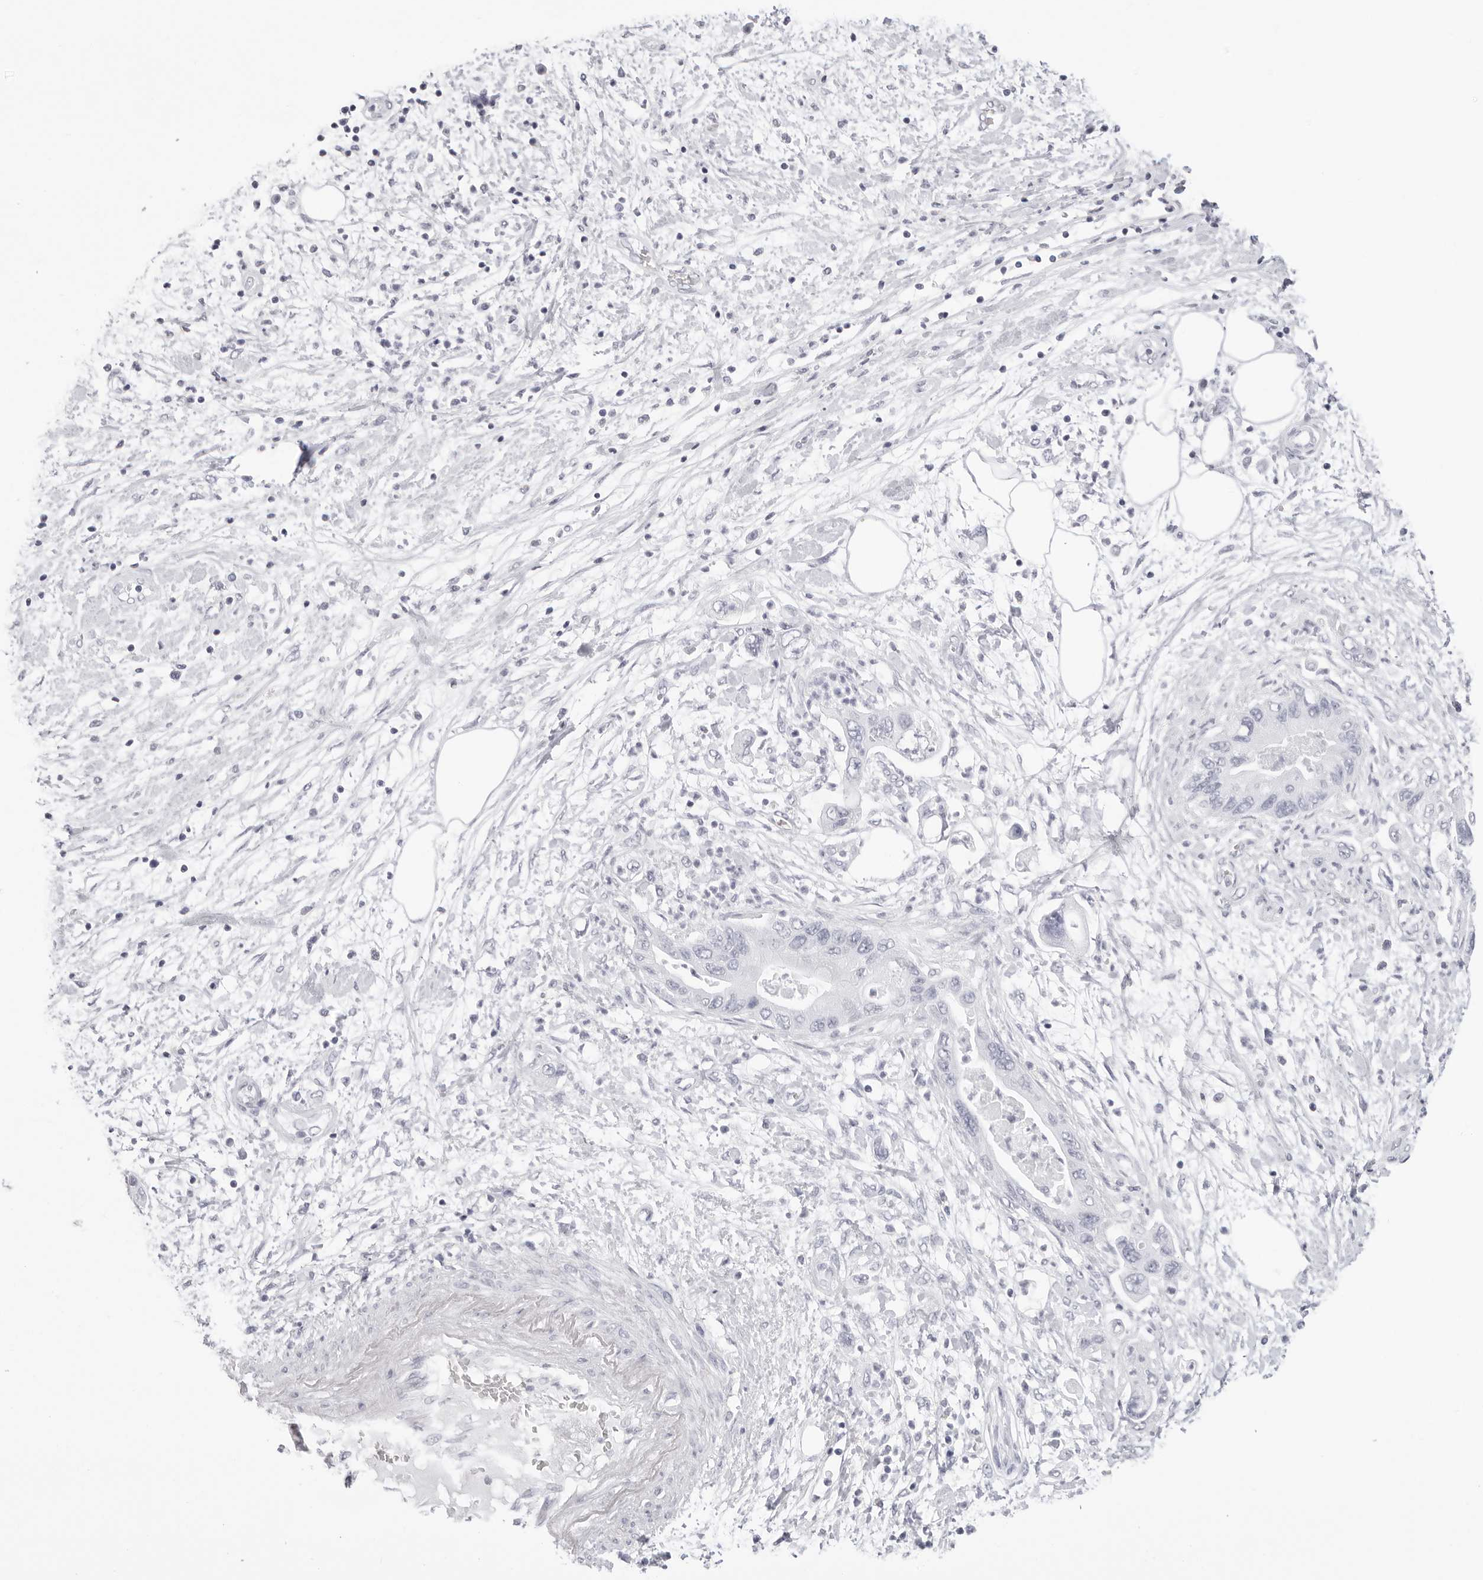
{"staining": {"intensity": "negative", "quantity": "none", "location": "none"}, "tissue": "pancreatic cancer", "cell_type": "Tumor cells", "image_type": "cancer", "snomed": [{"axis": "morphology", "description": "Adenocarcinoma, NOS"}, {"axis": "topography", "description": "Pancreas"}], "caption": "The photomicrograph shows no staining of tumor cells in pancreatic adenocarcinoma.", "gene": "CST5", "patient": {"sex": "female", "age": 73}}